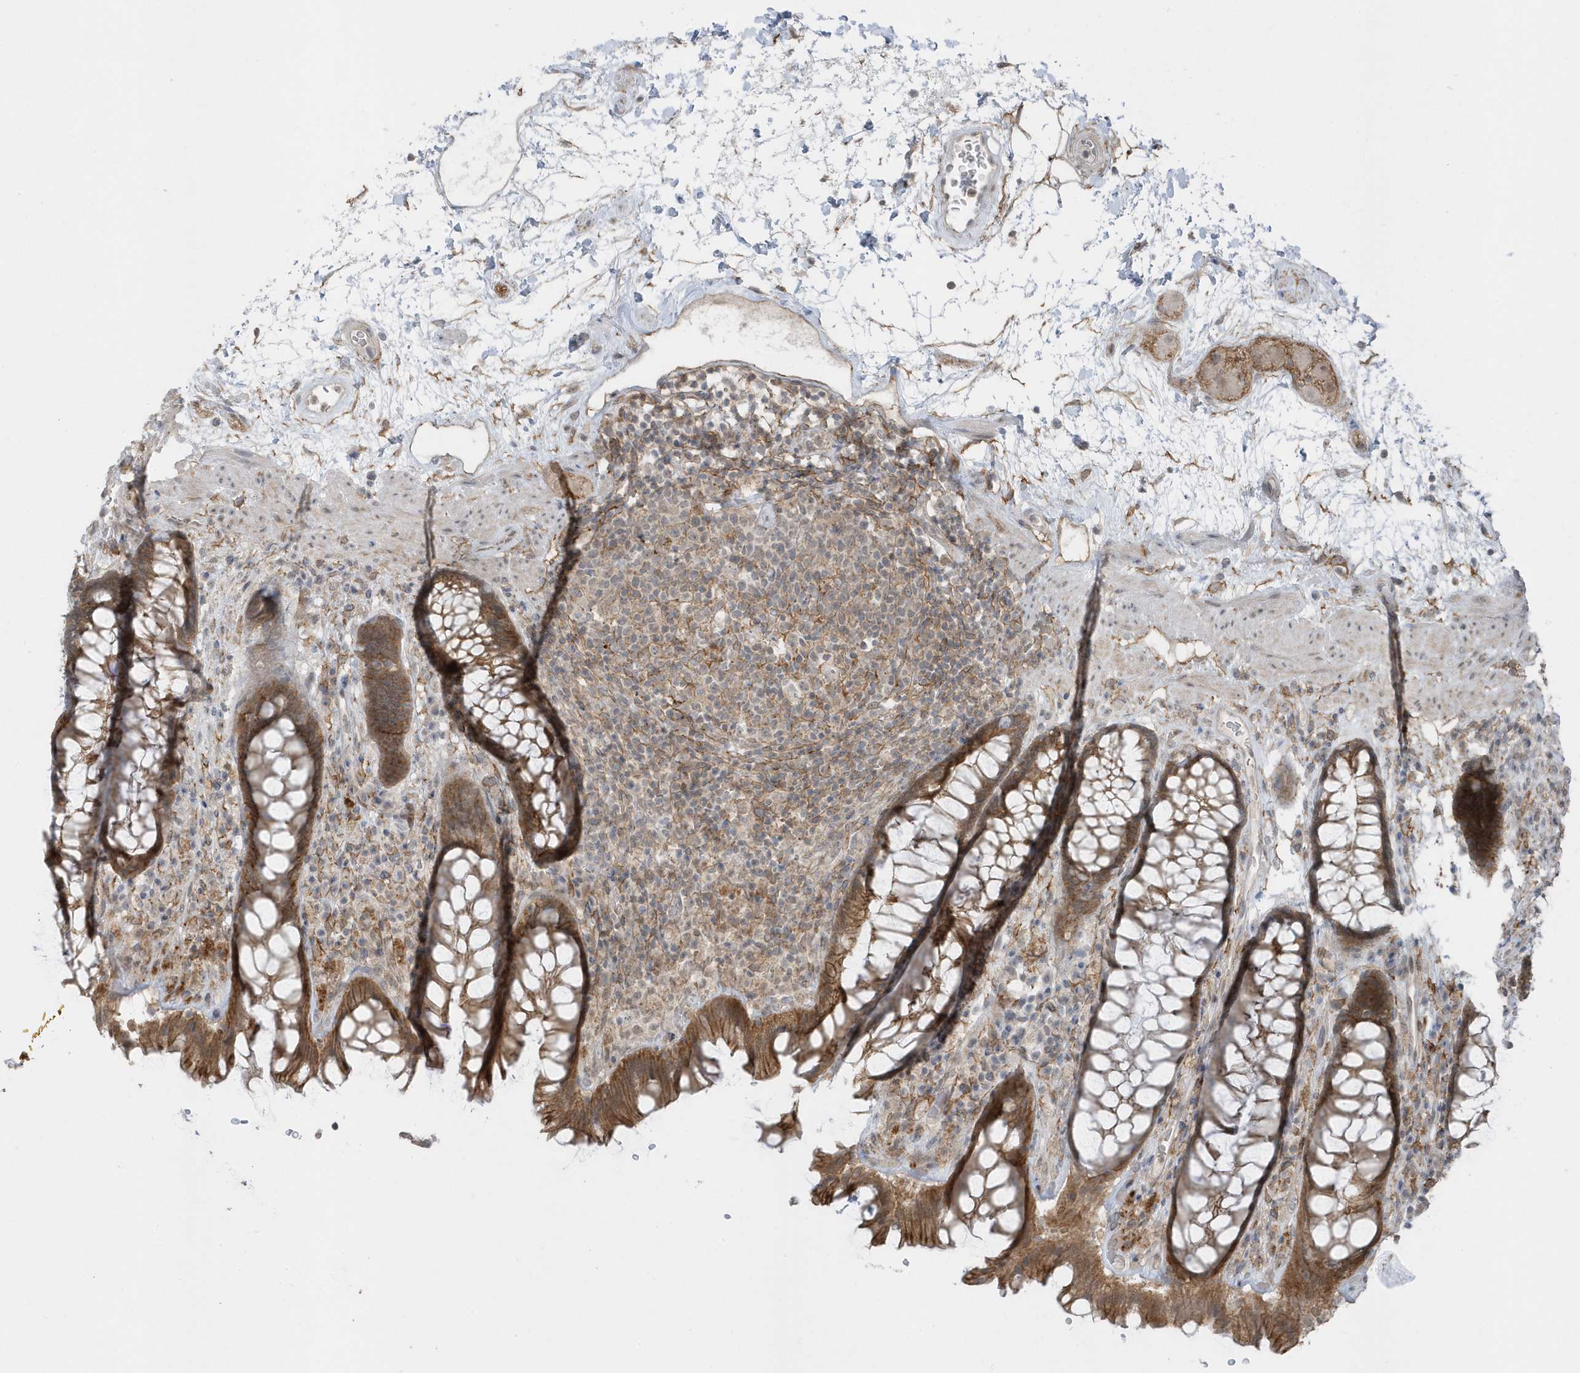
{"staining": {"intensity": "moderate", "quantity": ">75%", "location": "cytoplasmic/membranous"}, "tissue": "rectum", "cell_type": "Glandular cells", "image_type": "normal", "snomed": [{"axis": "morphology", "description": "Normal tissue, NOS"}, {"axis": "topography", "description": "Rectum"}], "caption": "Protein staining of unremarkable rectum demonstrates moderate cytoplasmic/membranous positivity in about >75% of glandular cells.", "gene": "PARD3B", "patient": {"sex": "male", "age": 64}}